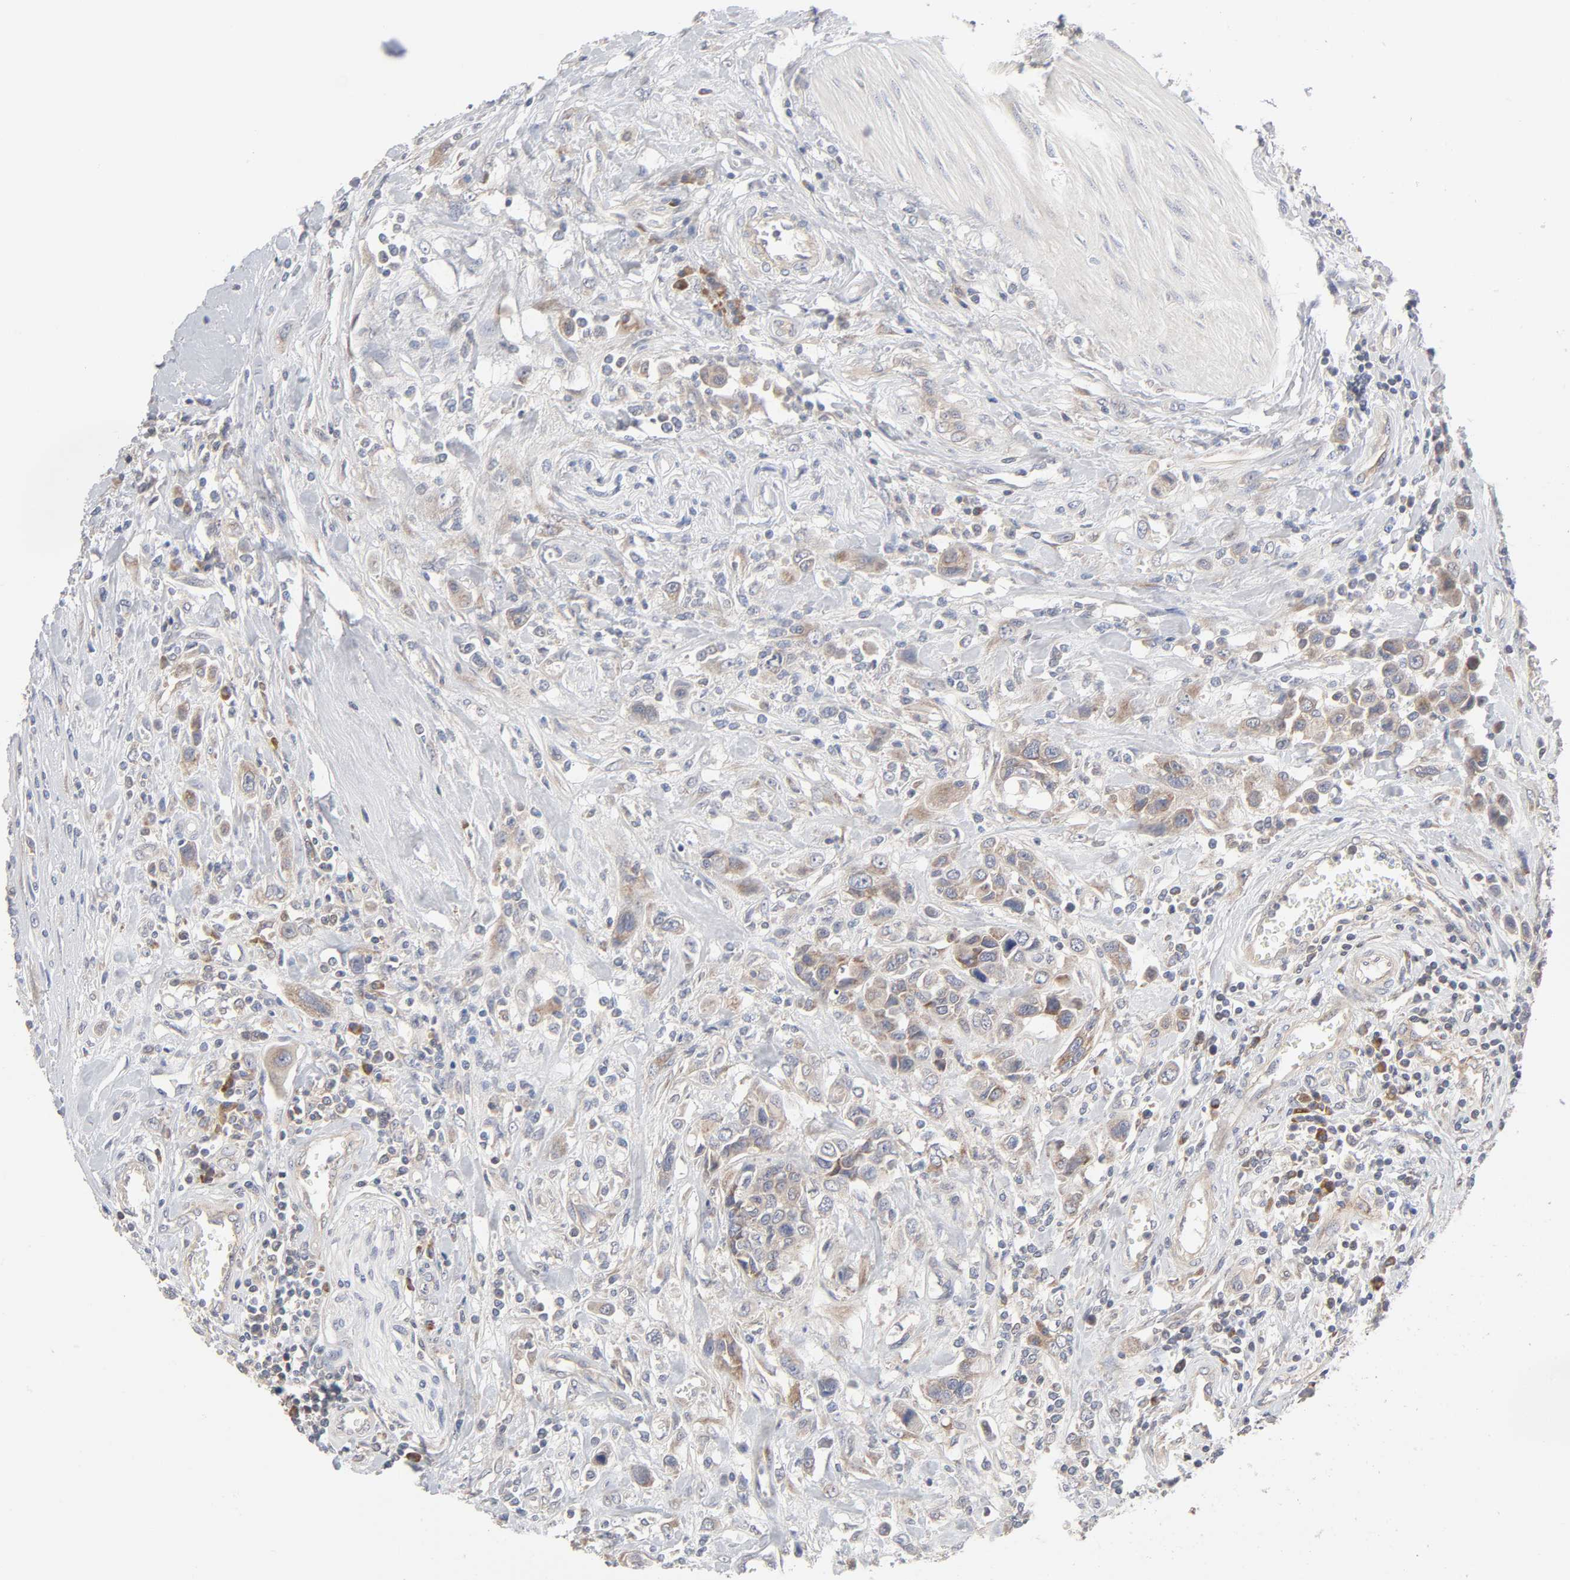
{"staining": {"intensity": "weak", "quantity": ">75%", "location": "cytoplasmic/membranous"}, "tissue": "urothelial cancer", "cell_type": "Tumor cells", "image_type": "cancer", "snomed": [{"axis": "morphology", "description": "Urothelial carcinoma, High grade"}, {"axis": "topography", "description": "Urinary bladder"}], "caption": "Immunohistochemistry of urothelial cancer reveals low levels of weak cytoplasmic/membranous positivity in approximately >75% of tumor cells. The staining is performed using DAB (3,3'-diaminobenzidine) brown chromogen to label protein expression. The nuclei are counter-stained blue using hematoxylin.", "gene": "IL4R", "patient": {"sex": "male", "age": 50}}